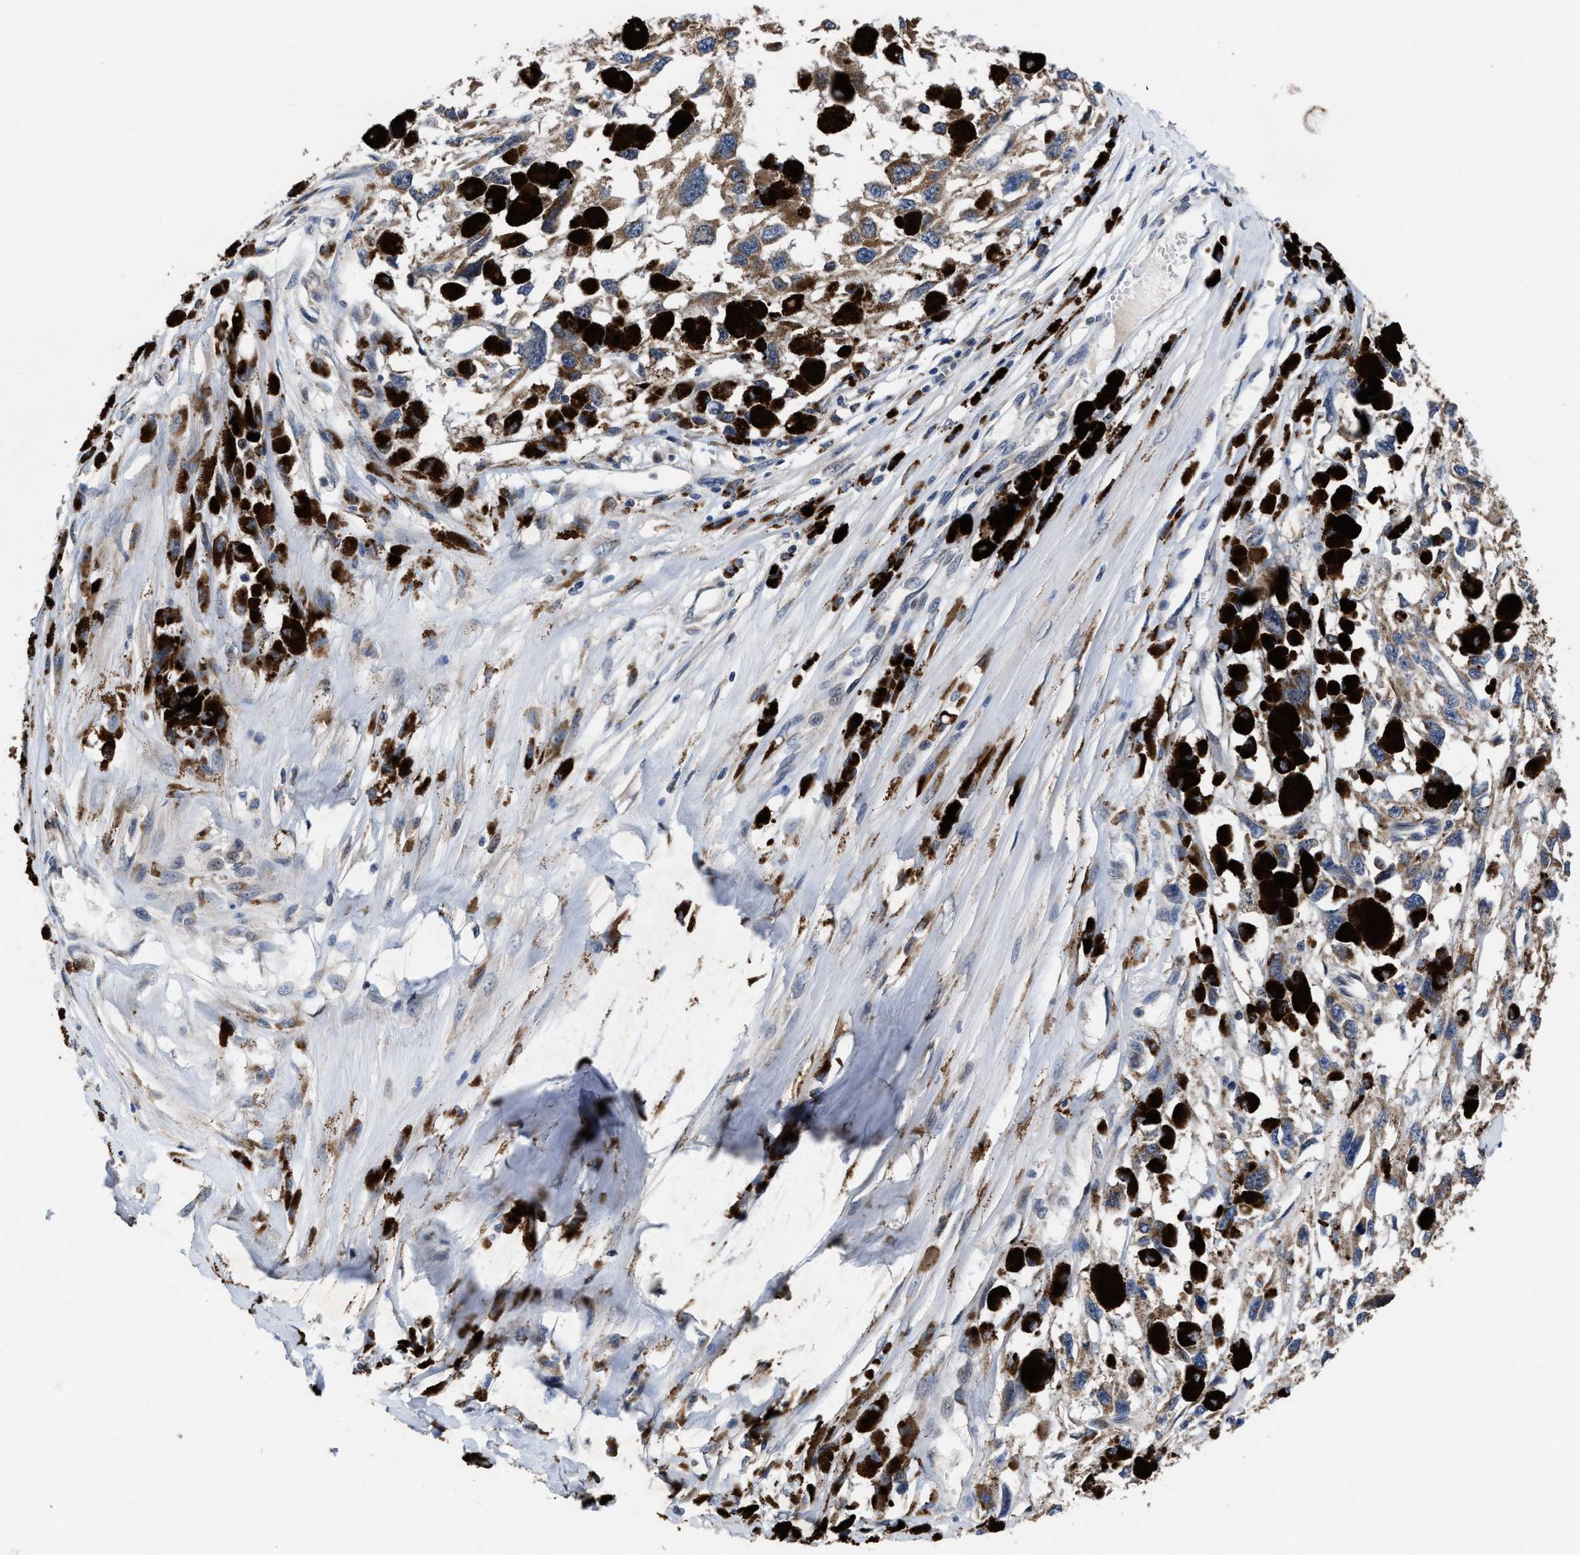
{"staining": {"intensity": "moderate", "quantity": ">75%", "location": "cytoplasmic/membranous"}, "tissue": "melanoma", "cell_type": "Tumor cells", "image_type": "cancer", "snomed": [{"axis": "morphology", "description": "Malignant melanoma, Metastatic site"}, {"axis": "topography", "description": "Lymph node"}], "caption": "This micrograph reveals immunohistochemistry (IHC) staining of malignant melanoma (metastatic site), with medium moderate cytoplasmic/membranous staining in about >75% of tumor cells.", "gene": "TMEM53", "patient": {"sex": "male", "age": 59}}